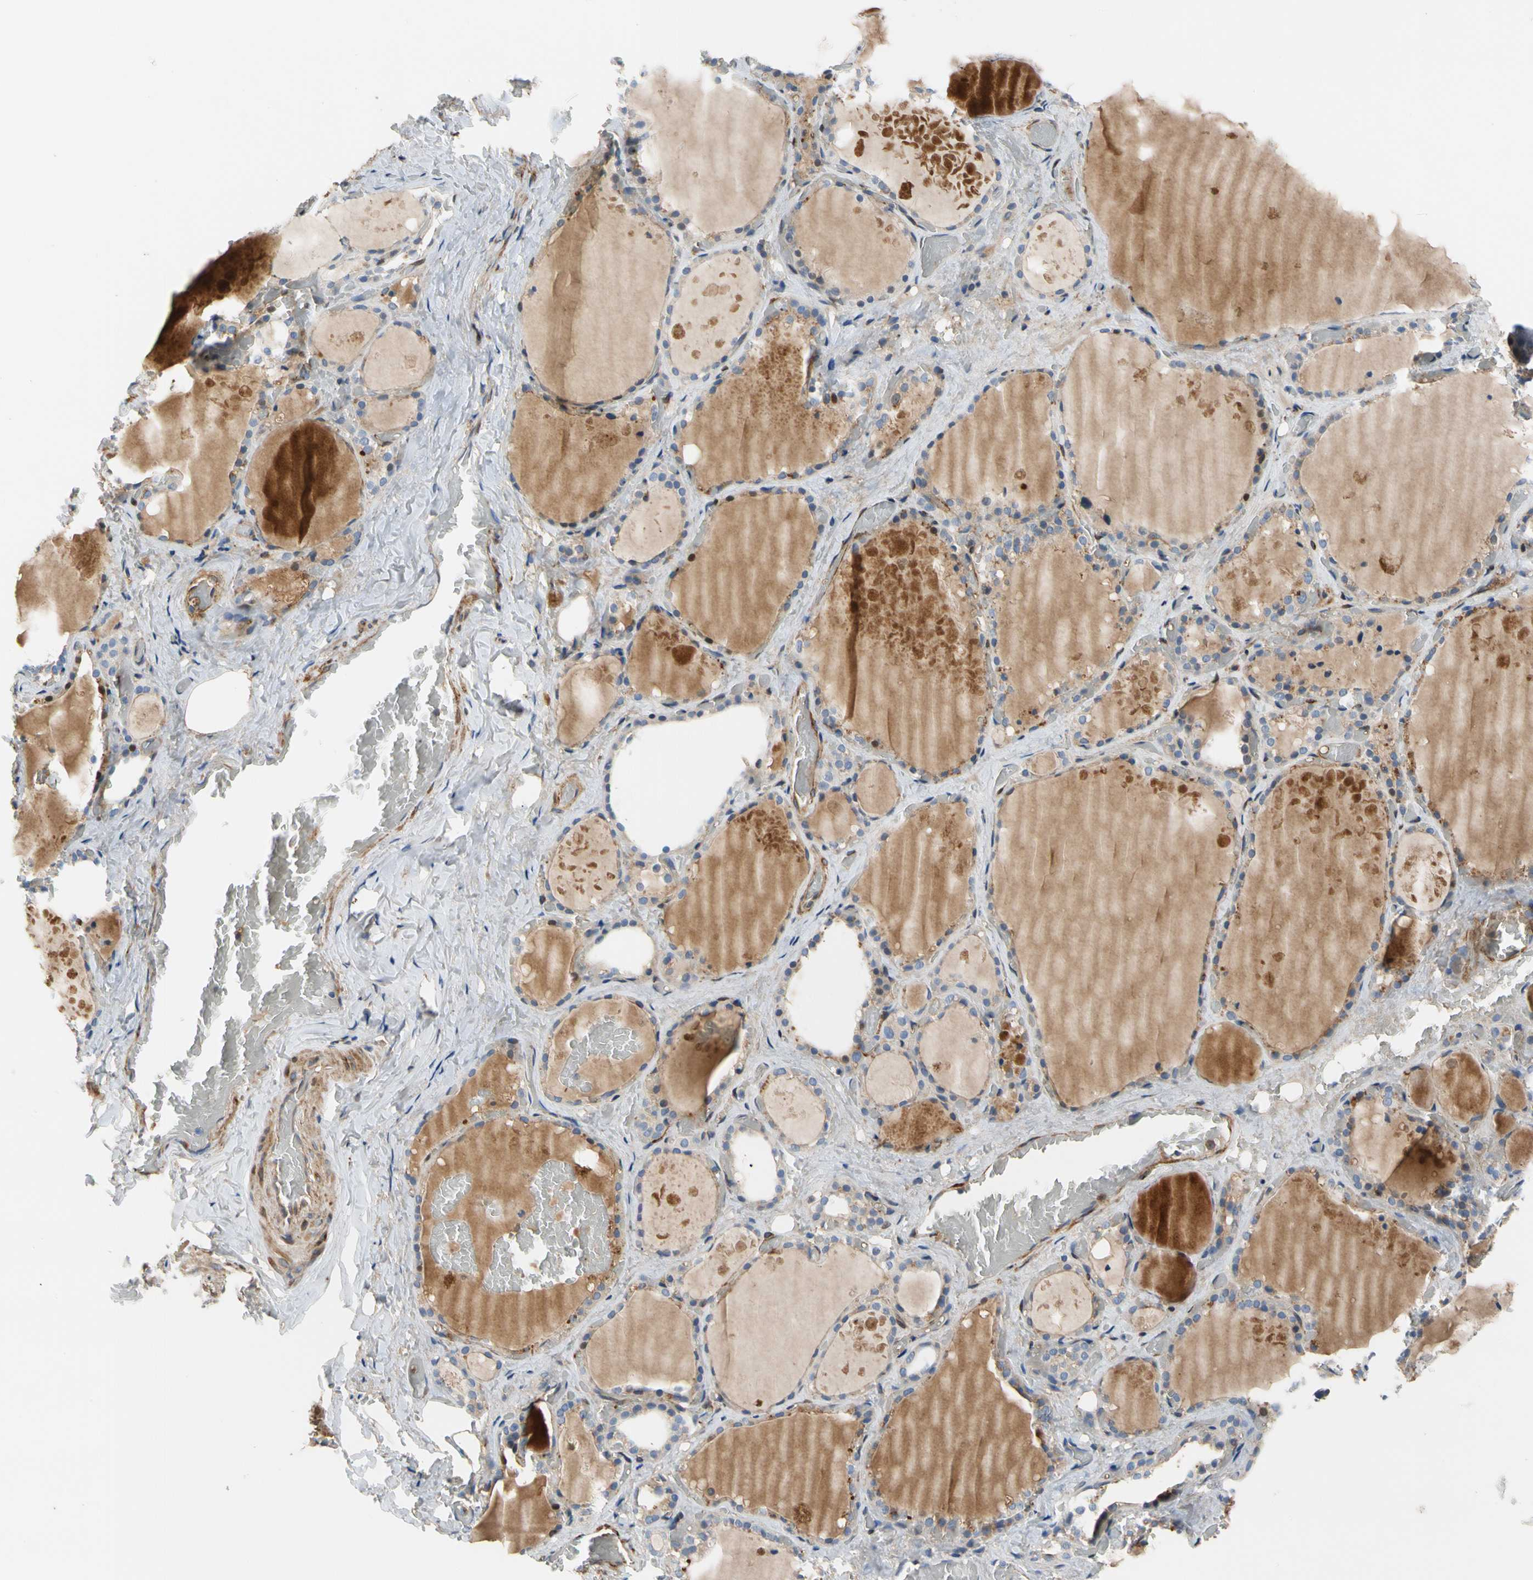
{"staining": {"intensity": "moderate", "quantity": ">75%", "location": "cytoplasmic/membranous"}, "tissue": "thyroid gland", "cell_type": "Glandular cells", "image_type": "normal", "snomed": [{"axis": "morphology", "description": "Normal tissue, NOS"}, {"axis": "topography", "description": "Thyroid gland"}], "caption": "Glandular cells display moderate cytoplasmic/membranous positivity in approximately >75% of cells in unremarkable thyroid gland.", "gene": "ENTREP3", "patient": {"sex": "male", "age": 61}}